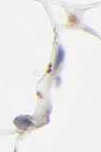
{"staining": {"intensity": "negative", "quantity": "none", "location": "none"}, "tissue": "adipose tissue", "cell_type": "Adipocytes", "image_type": "normal", "snomed": [{"axis": "morphology", "description": "Normal tissue, NOS"}, {"axis": "topography", "description": "Breast"}, {"axis": "topography", "description": "Soft tissue"}], "caption": "DAB (3,3'-diaminobenzidine) immunohistochemical staining of benign human adipose tissue shows no significant expression in adipocytes.", "gene": "UCKL1", "patient": {"sex": "female", "age": 25}}